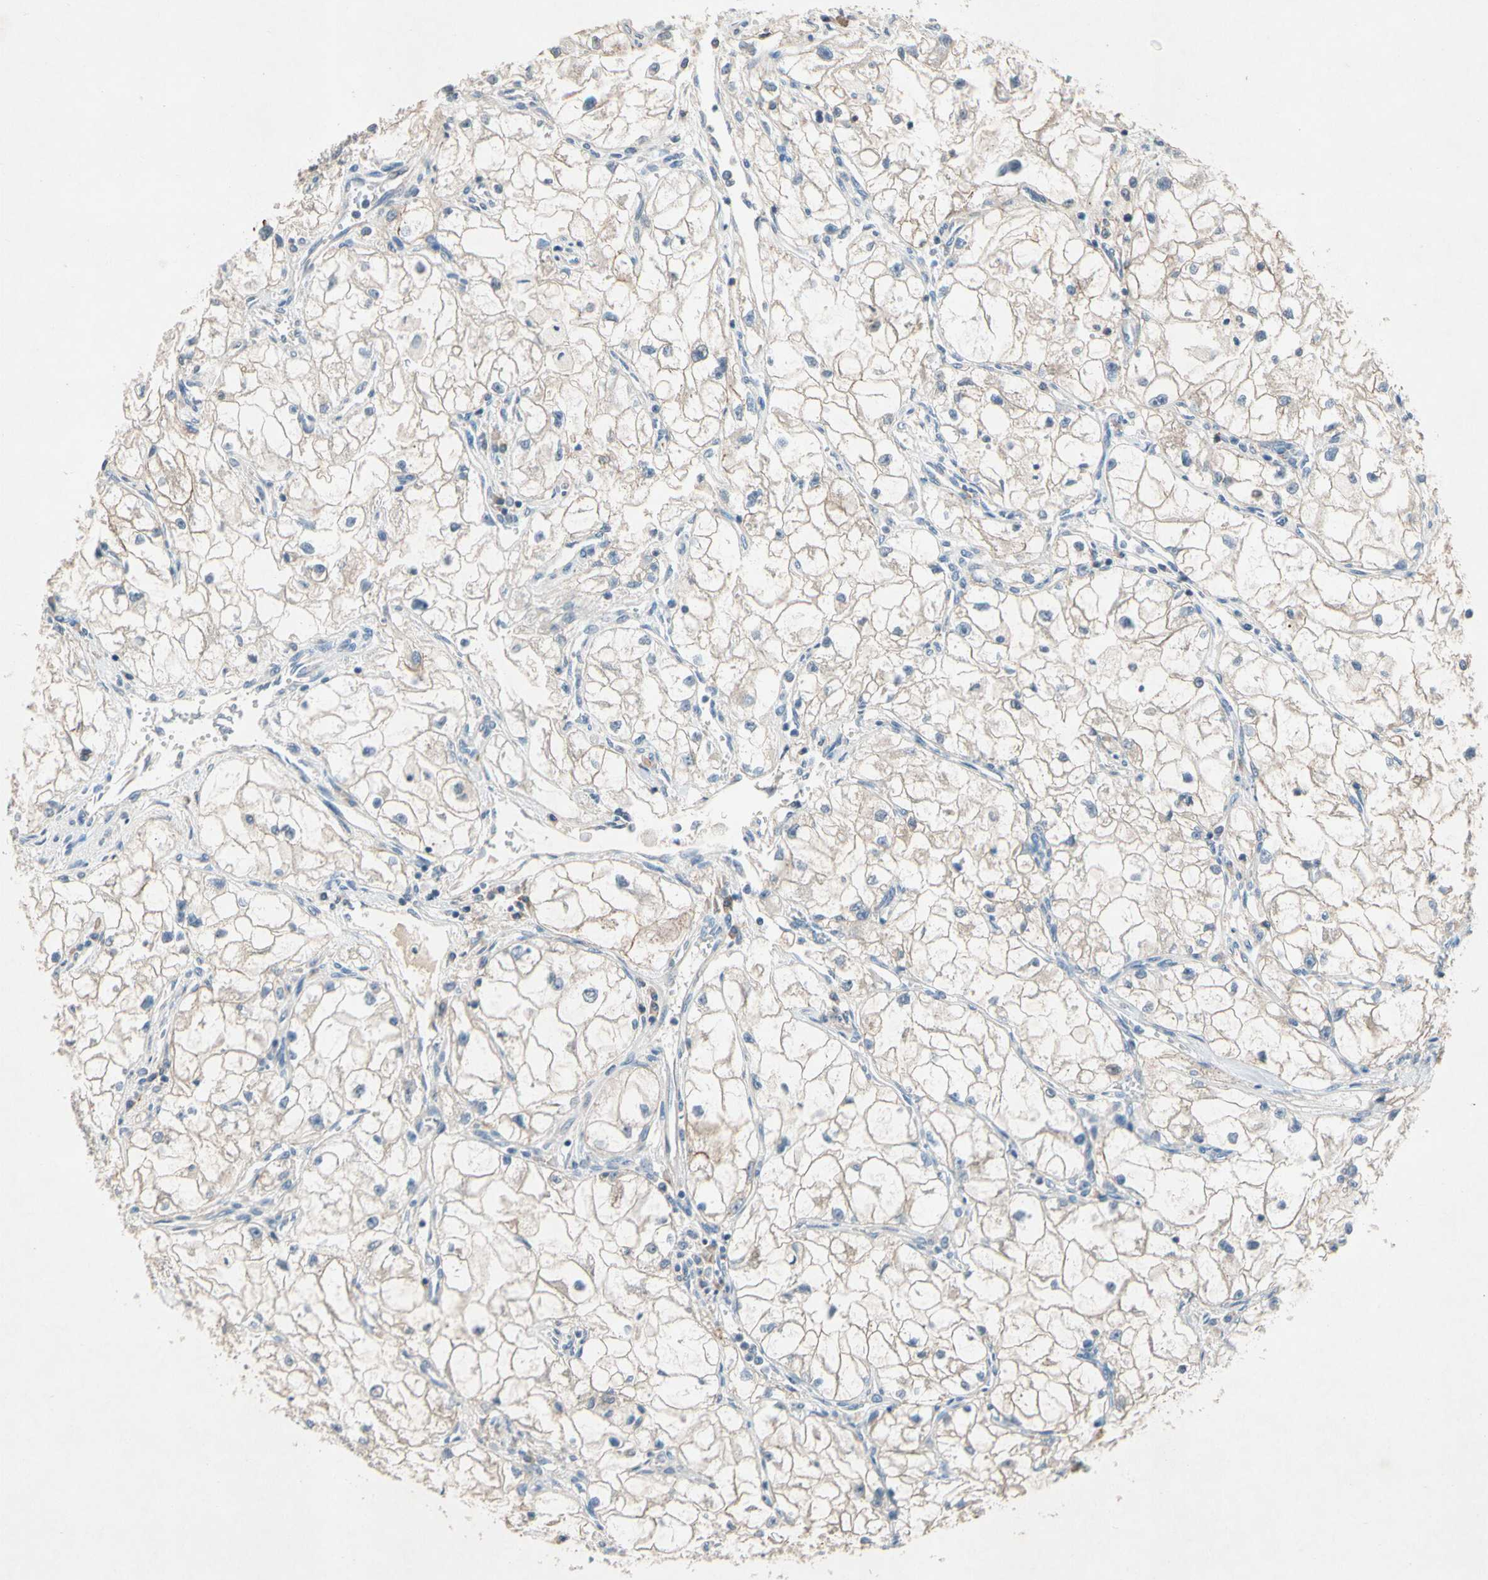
{"staining": {"intensity": "weak", "quantity": "<25%", "location": "cytoplasmic/membranous"}, "tissue": "renal cancer", "cell_type": "Tumor cells", "image_type": "cancer", "snomed": [{"axis": "morphology", "description": "Adenocarcinoma, NOS"}, {"axis": "topography", "description": "Kidney"}], "caption": "A micrograph of renal adenocarcinoma stained for a protein demonstrates no brown staining in tumor cells.", "gene": "NDFIP2", "patient": {"sex": "female", "age": 70}}